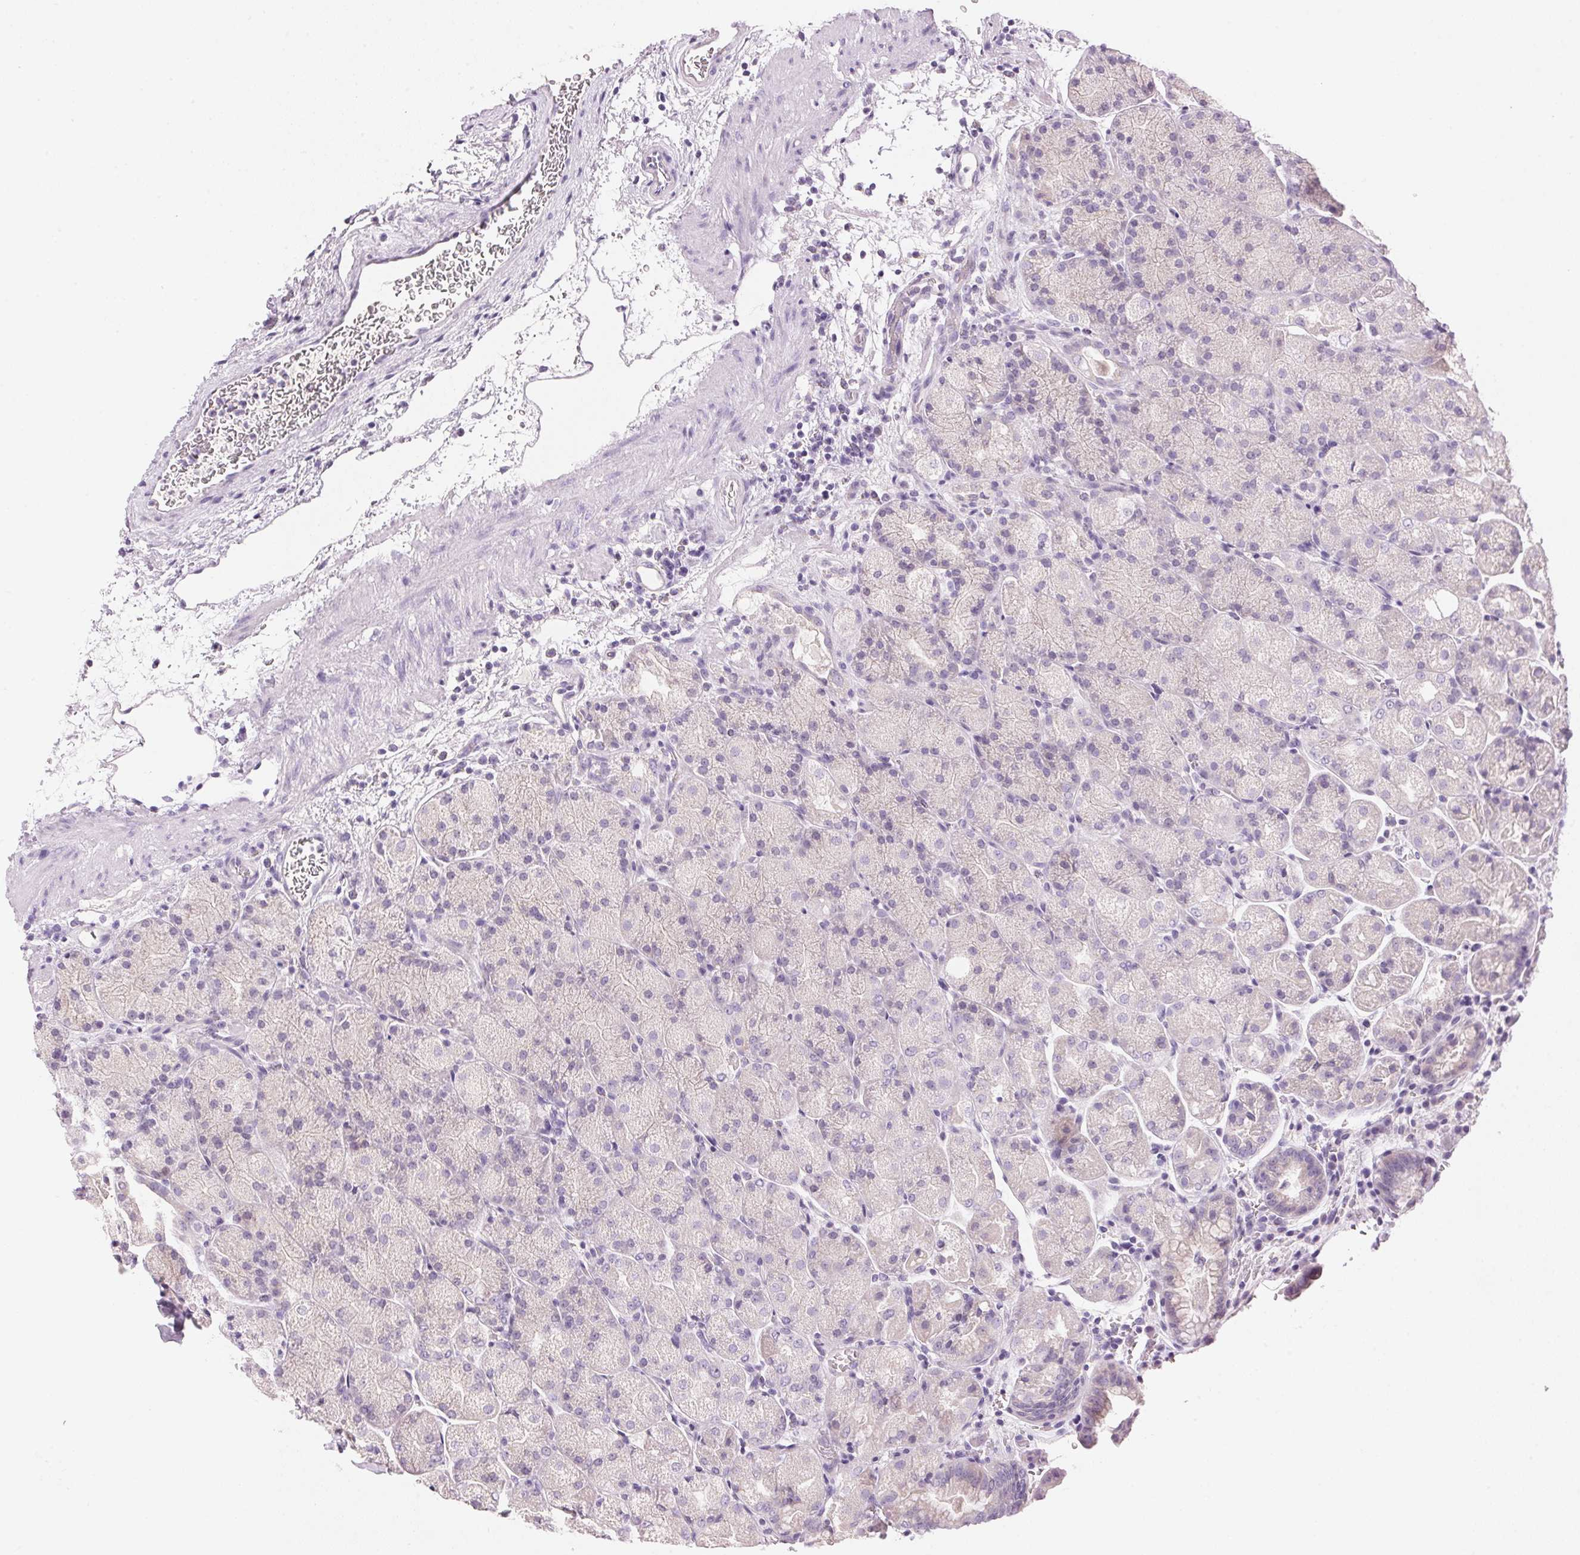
{"staining": {"intensity": "weak", "quantity": "<25%", "location": "cytoplasmic/membranous"}, "tissue": "stomach", "cell_type": "Glandular cells", "image_type": "normal", "snomed": [{"axis": "morphology", "description": "Normal tissue, NOS"}, {"axis": "topography", "description": "Stomach, upper"}, {"axis": "topography", "description": "Stomach"}, {"axis": "topography", "description": "Stomach, lower"}], "caption": "Immunohistochemical staining of normal human stomach exhibits no significant staining in glandular cells. (DAB immunohistochemistry (IHC), high magnification).", "gene": "HSD17B2", "patient": {"sex": "male", "age": 62}}